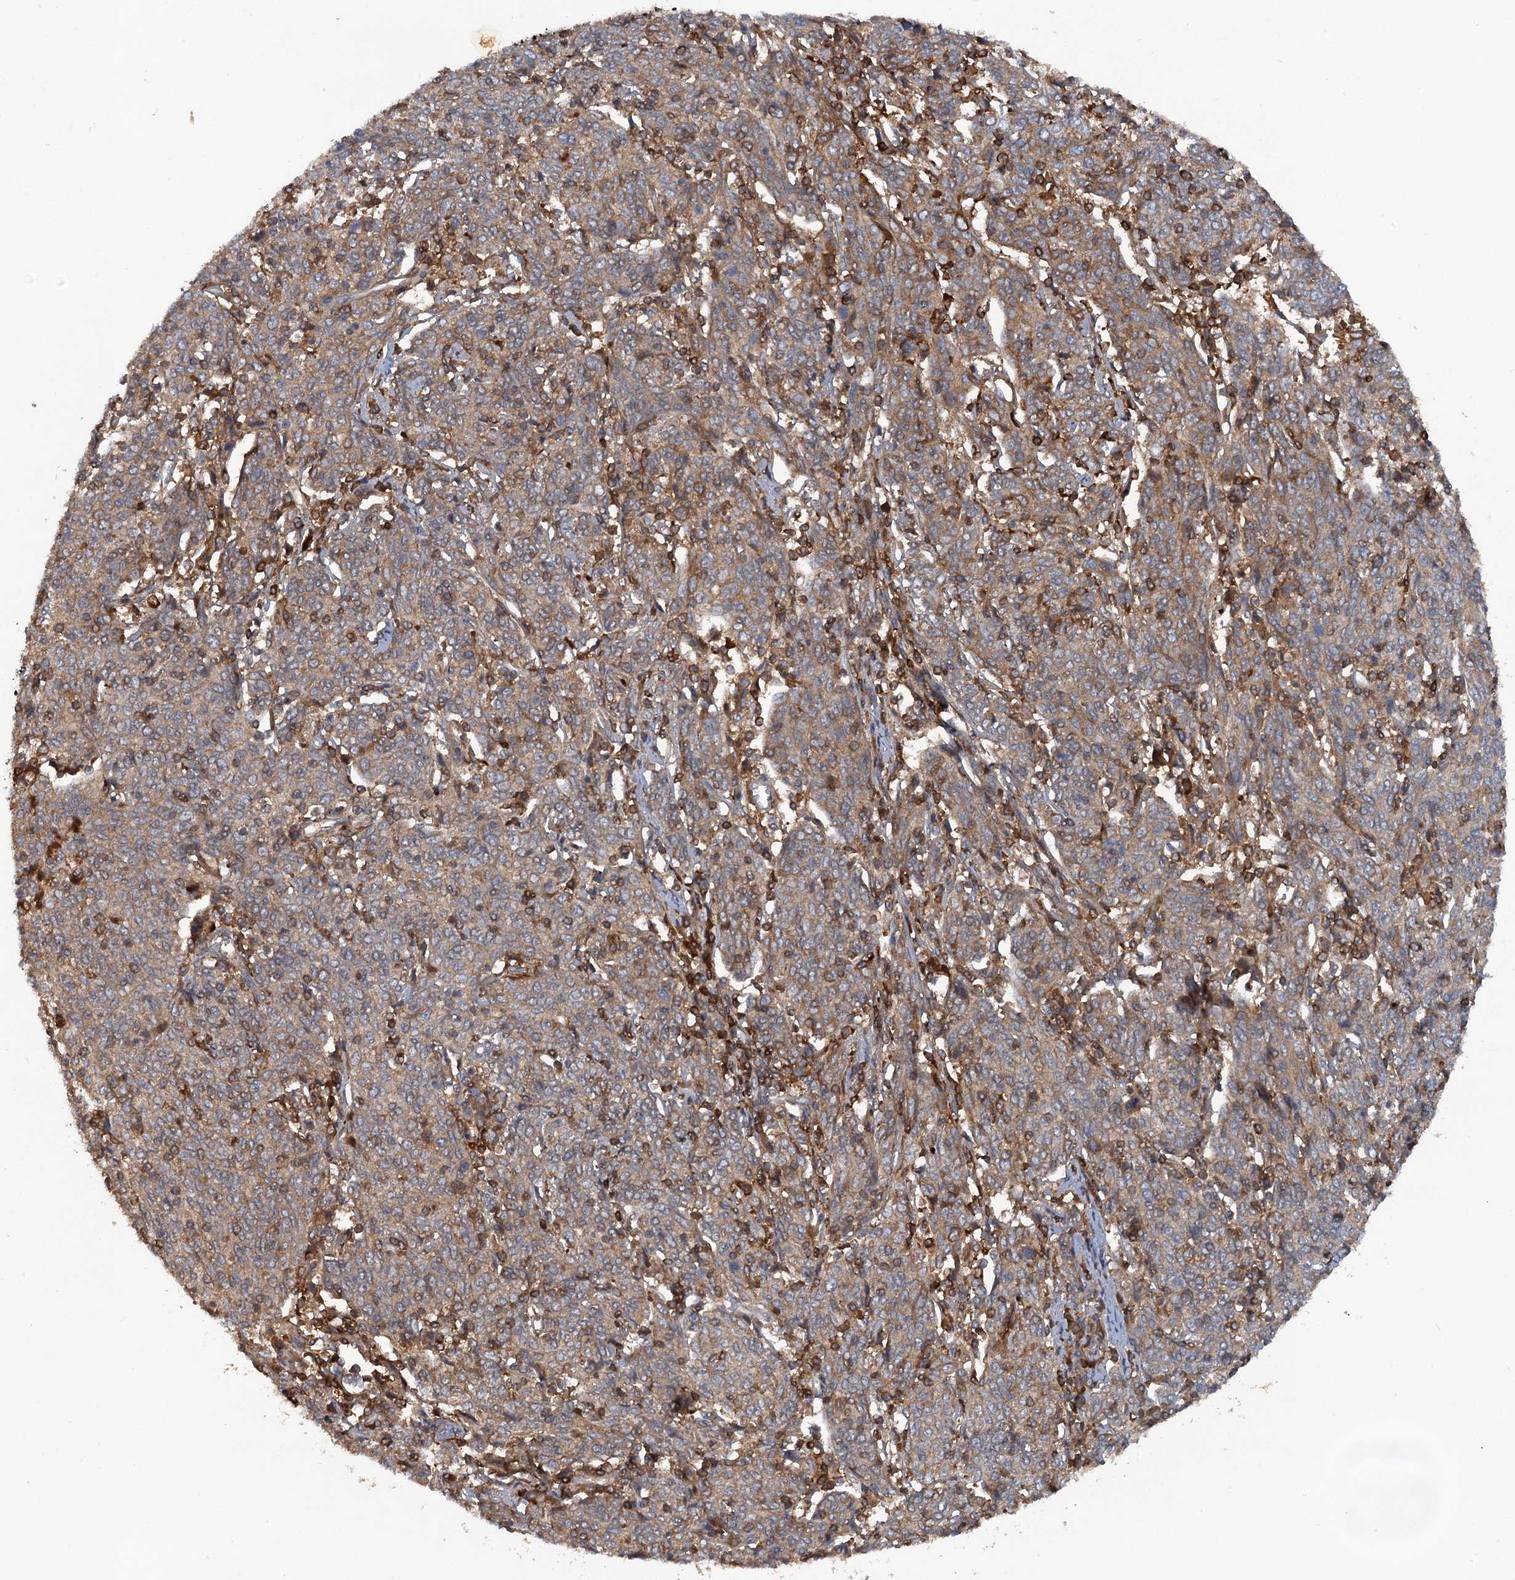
{"staining": {"intensity": "moderate", "quantity": ">75%", "location": "cytoplasmic/membranous"}, "tissue": "cervical cancer", "cell_type": "Tumor cells", "image_type": "cancer", "snomed": [{"axis": "morphology", "description": "Squamous cell carcinoma, NOS"}, {"axis": "topography", "description": "Cervix"}], "caption": "Cervical cancer (squamous cell carcinoma) stained with a brown dye demonstrates moderate cytoplasmic/membranous positive expression in approximately >75% of tumor cells.", "gene": "HAPLN3", "patient": {"sex": "female", "age": 67}}